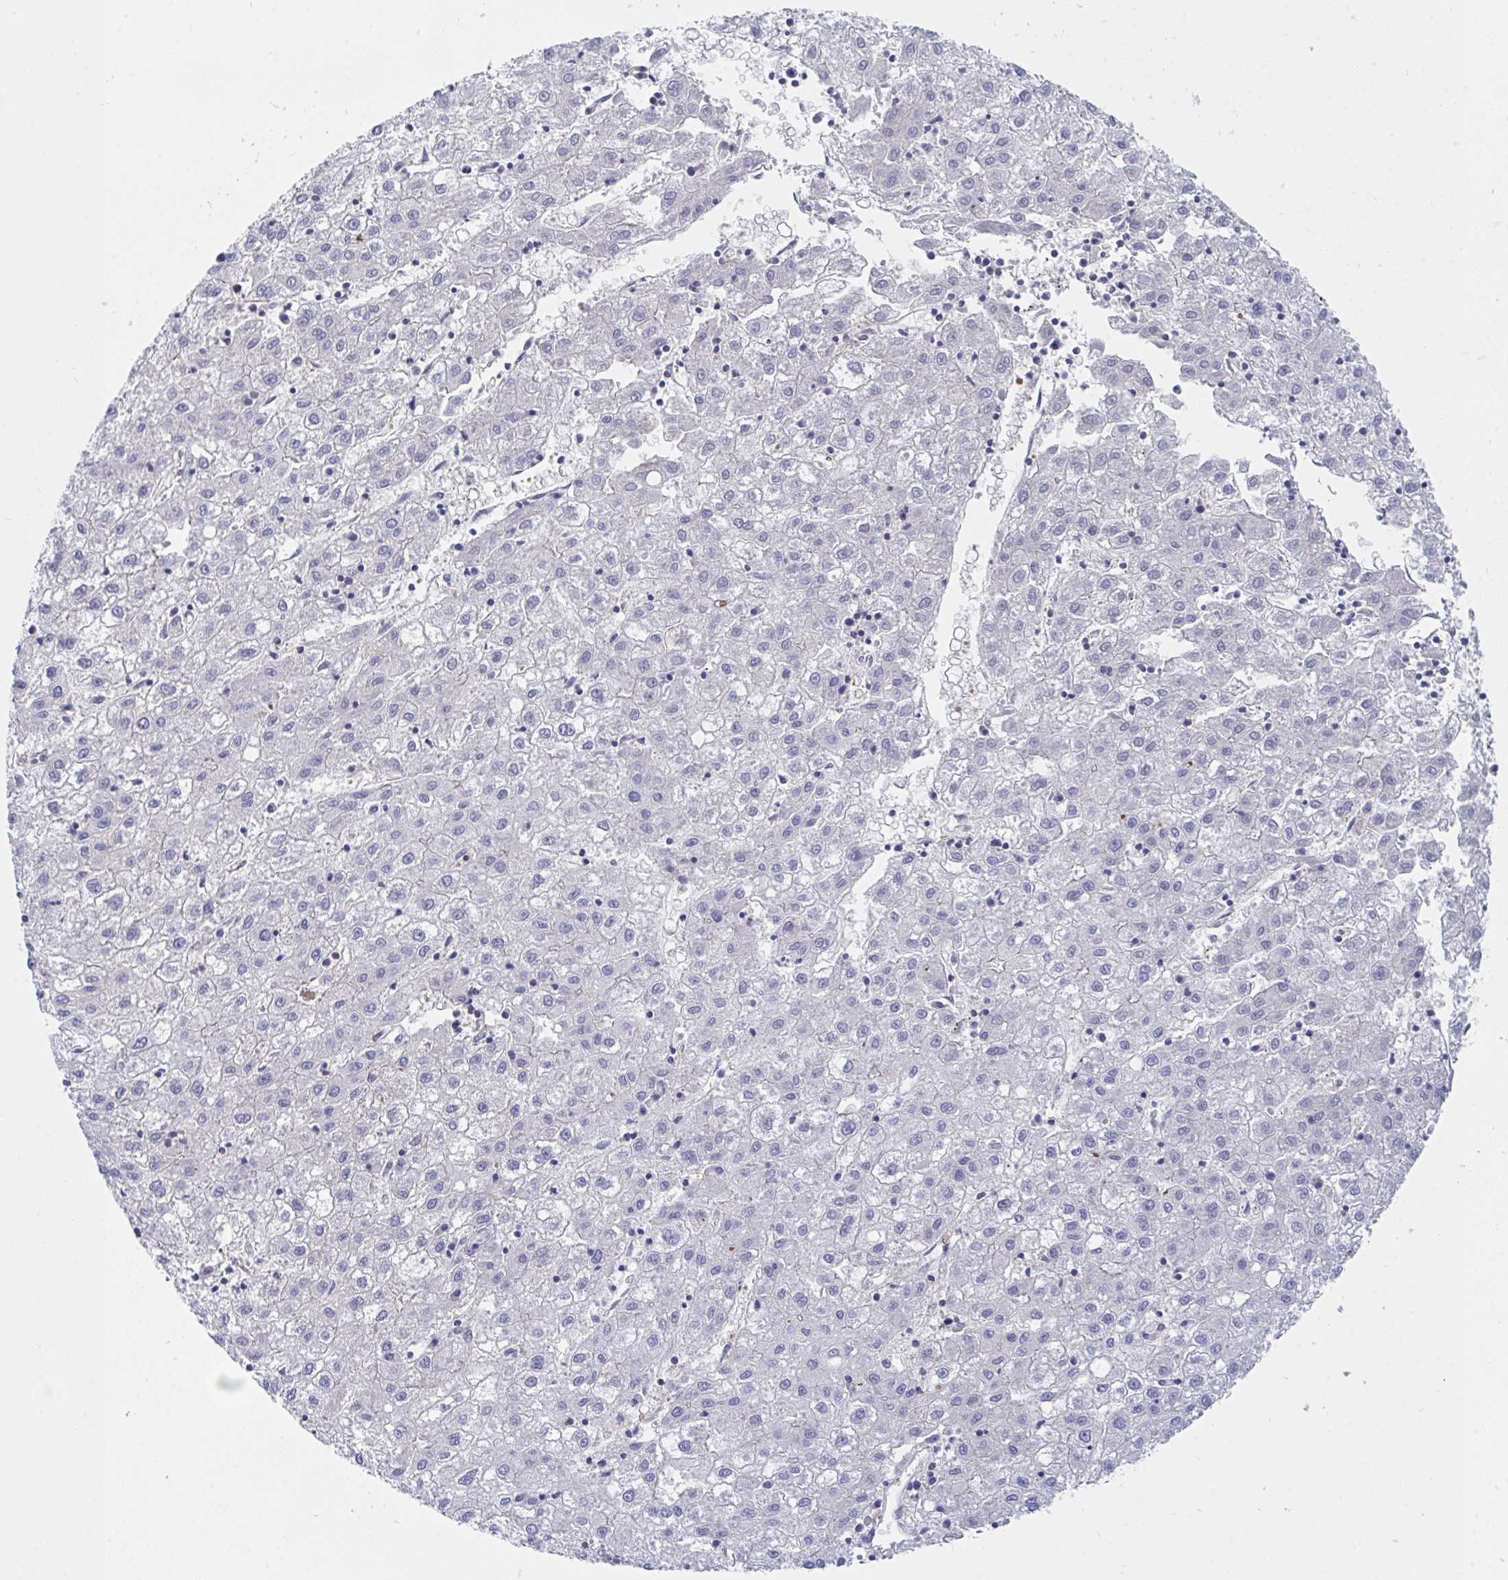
{"staining": {"intensity": "negative", "quantity": "none", "location": "none"}, "tissue": "liver cancer", "cell_type": "Tumor cells", "image_type": "cancer", "snomed": [{"axis": "morphology", "description": "Carcinoma, Hepatocellular, NOS"}, {"axis": "topography", "description": "Liver"}], "caption": "Liver hepatocellular carcinoma stained for a protein using IHC reveals no positivity tumor cells.", "gene": "P2RX3", "patient": {"sex": "male", "age": 72}}